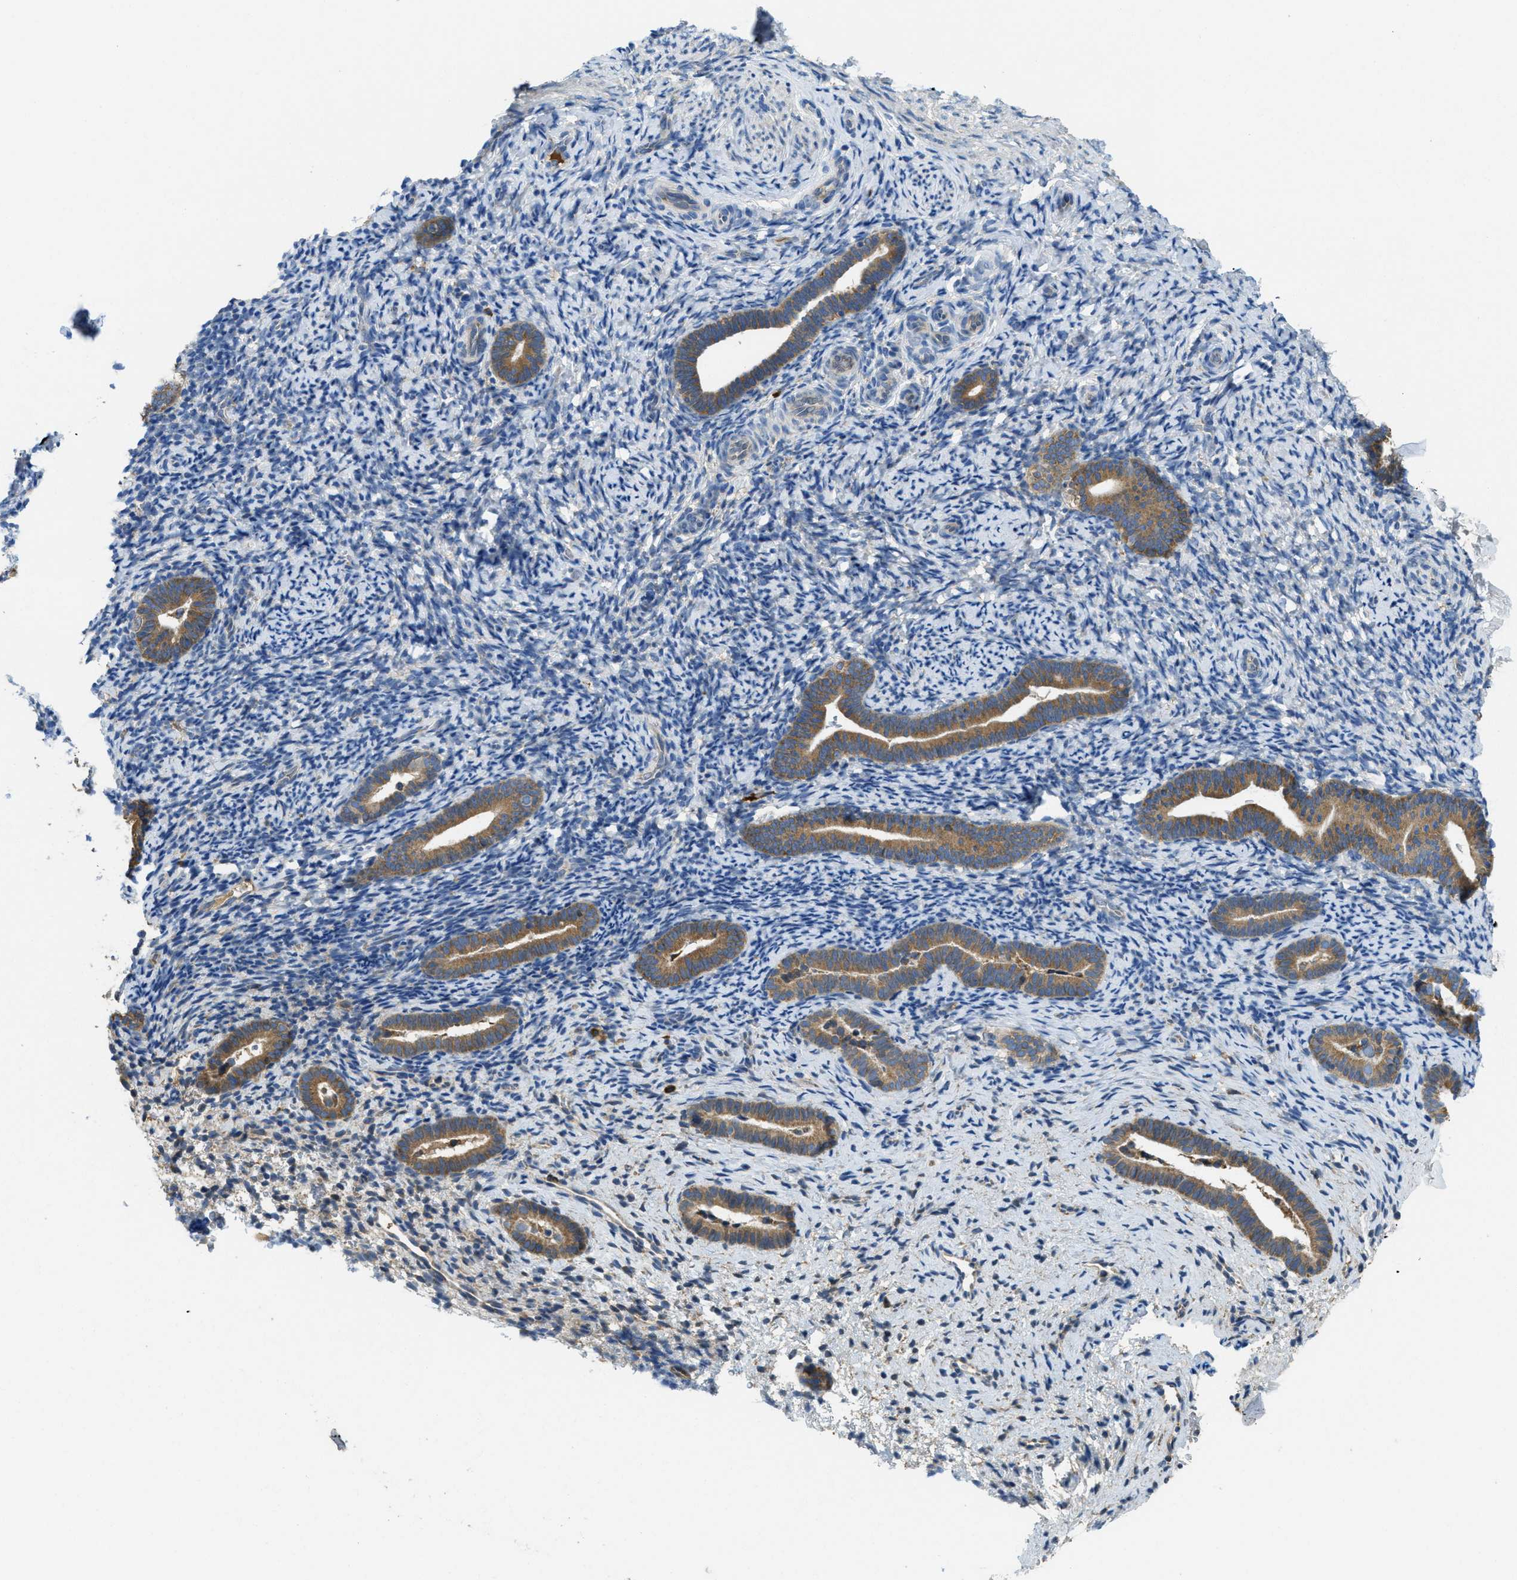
{"staining": {"intensity": "negative", "quantity": "none", "location": "none"}, "tissue": "endometrium", "cell_type": "Cells in endometrial stroma", "image_type": "normal", "snomed": [{"axis": "morphology", "description": "Normal tissue, NOS"}, {"axis": "topography", "description": "Endometrium"}], "caption": "This is an IHC histopathology image of unremarkable endometrium. There is no staining in cells in endometrial stroma.", "gene": "SSR1", "patient": {"sex": "female", "age": 51}}